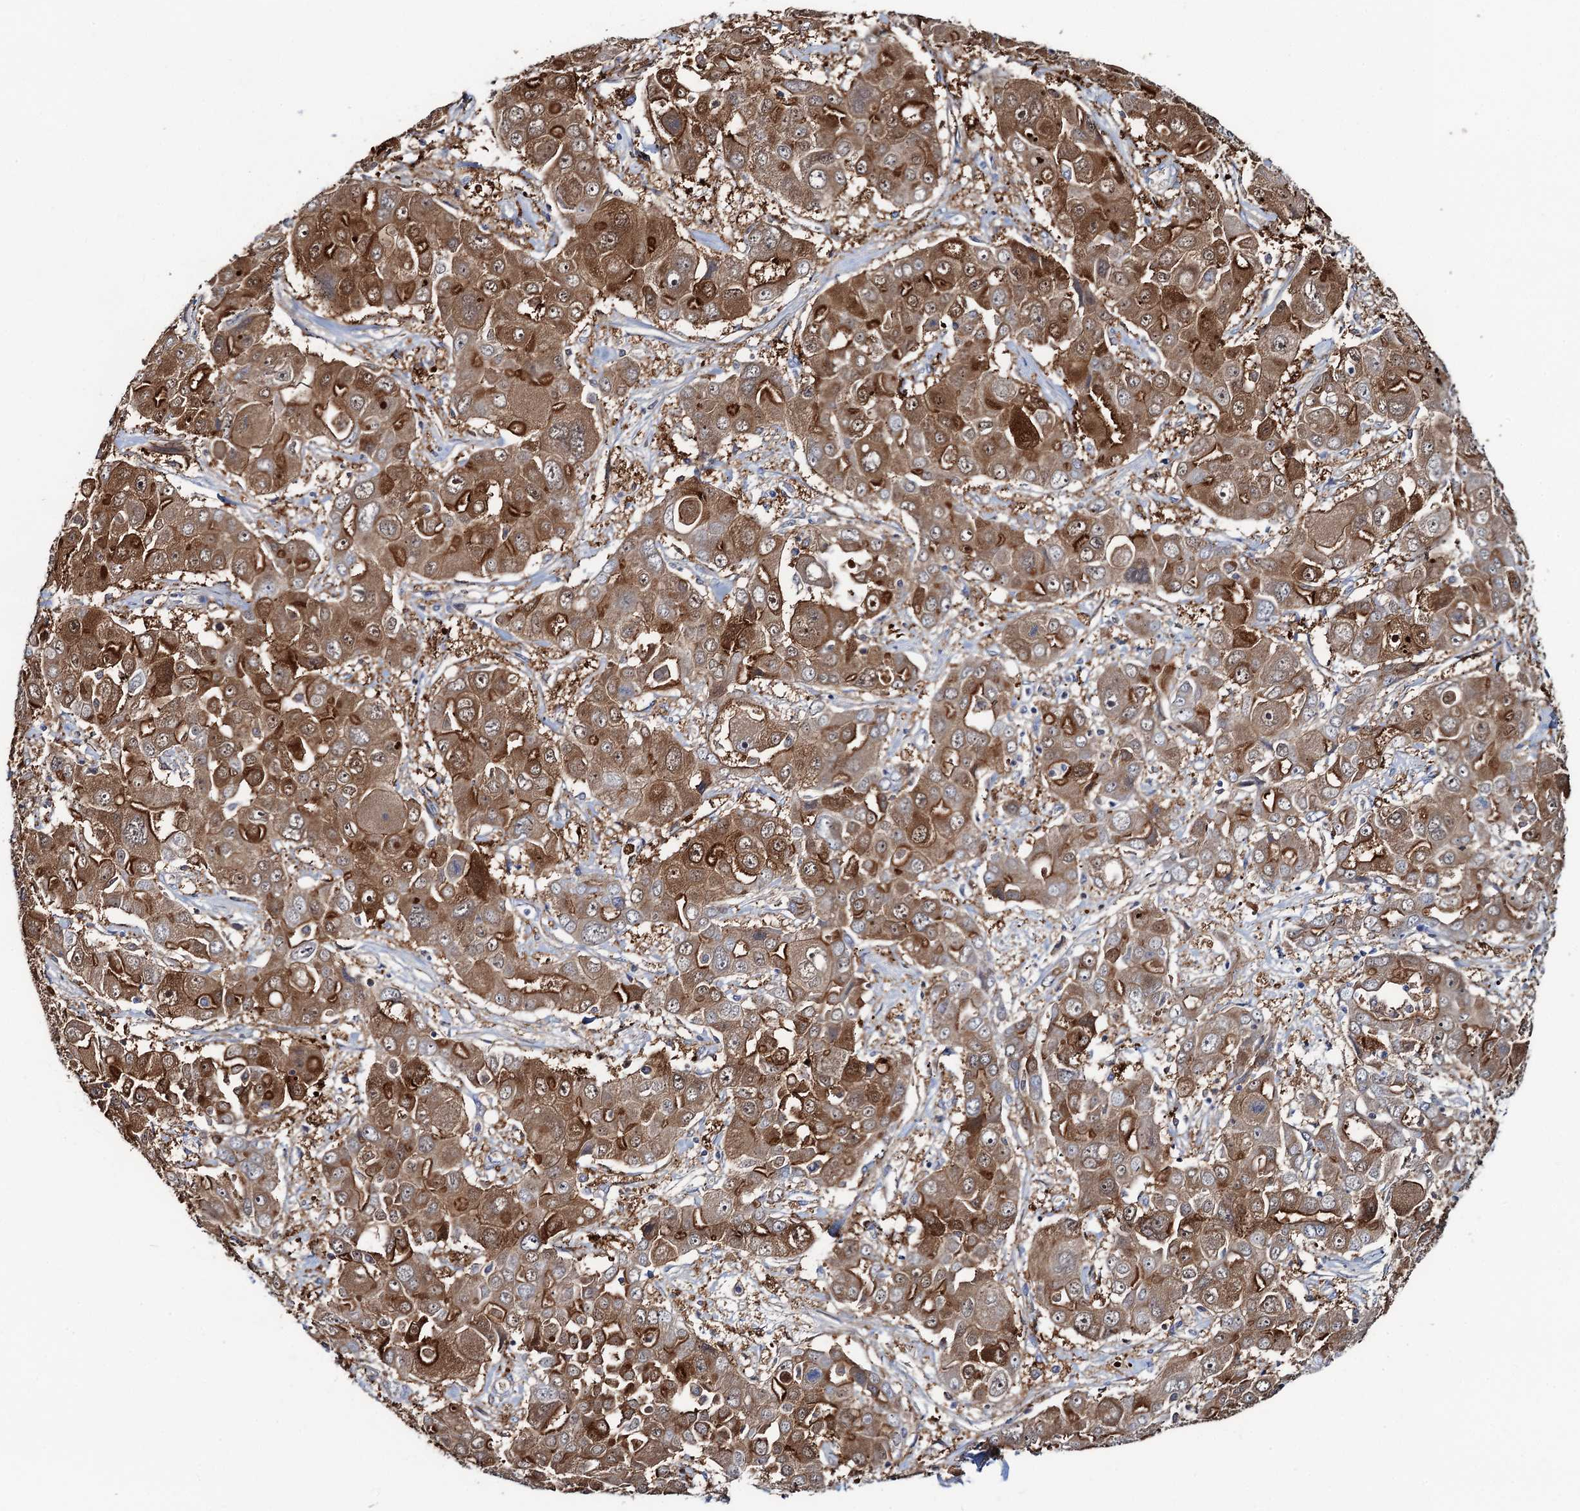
{"staining": {"intensity": "moderate", "quantity": ">75%", "location": "cytoplasmic/membranous,nuclear"}, "tissue": "liver cancer", "cell_type": "Tumor cells", "image_type": "cancer", "snomed": [{"axis": "morphology", "description": "Cholangiocarcinoma"}, {"axis": "topography", "description": "Liver"}], "caption": "DAB (3,3'-diaminobenzidine) immunohistochemical staining of liver cholangiocarcinoma exhibits moderate cytoplasmic/membranous and nuclear protein staining in approximately >75% of tumor cells.", "gene": "FAH", "patient": {"sex": "male", "age": 67}}